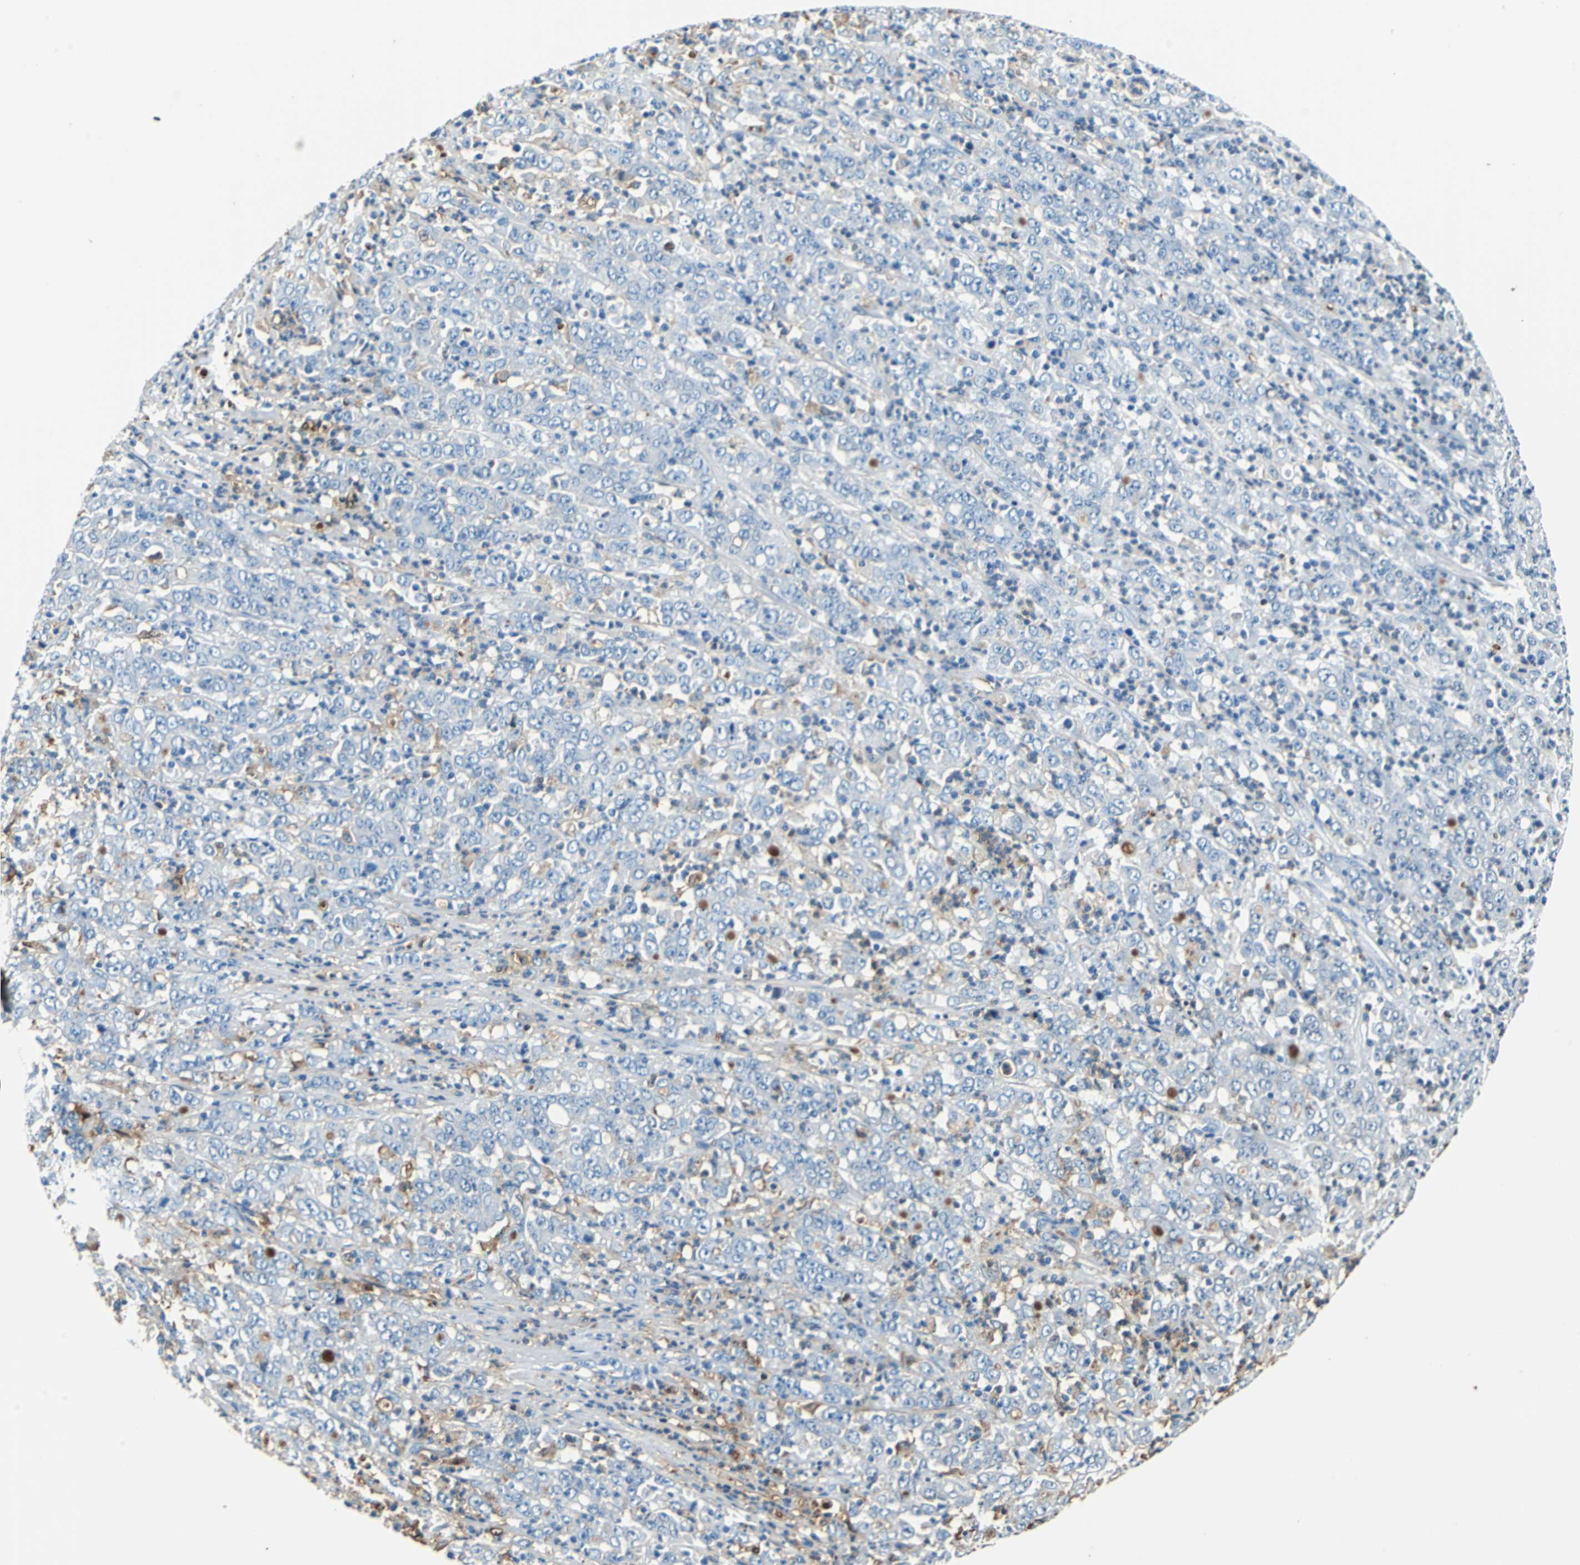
{"staining": {"intensity": "moderate", "quantity": "<25%", "location": "cytoplasmic/membranous"}, "tissue": "stomach cancer", "cell_type": "Tumor cells", "image_type": "cancer", "snomed": [{"axis": "morphology", "description": "Adenocarcinoma, NOS"}, {"axis": "topography", "description": "Stomach, lower"}], "caption": "Protein analysis of stomach cancer tissue demonstrates moderate cytoplasmic/membranous expression in about <25% of tumor cells.", "gene": "ALB", "patient": {"sex": "female", "age": 71}}